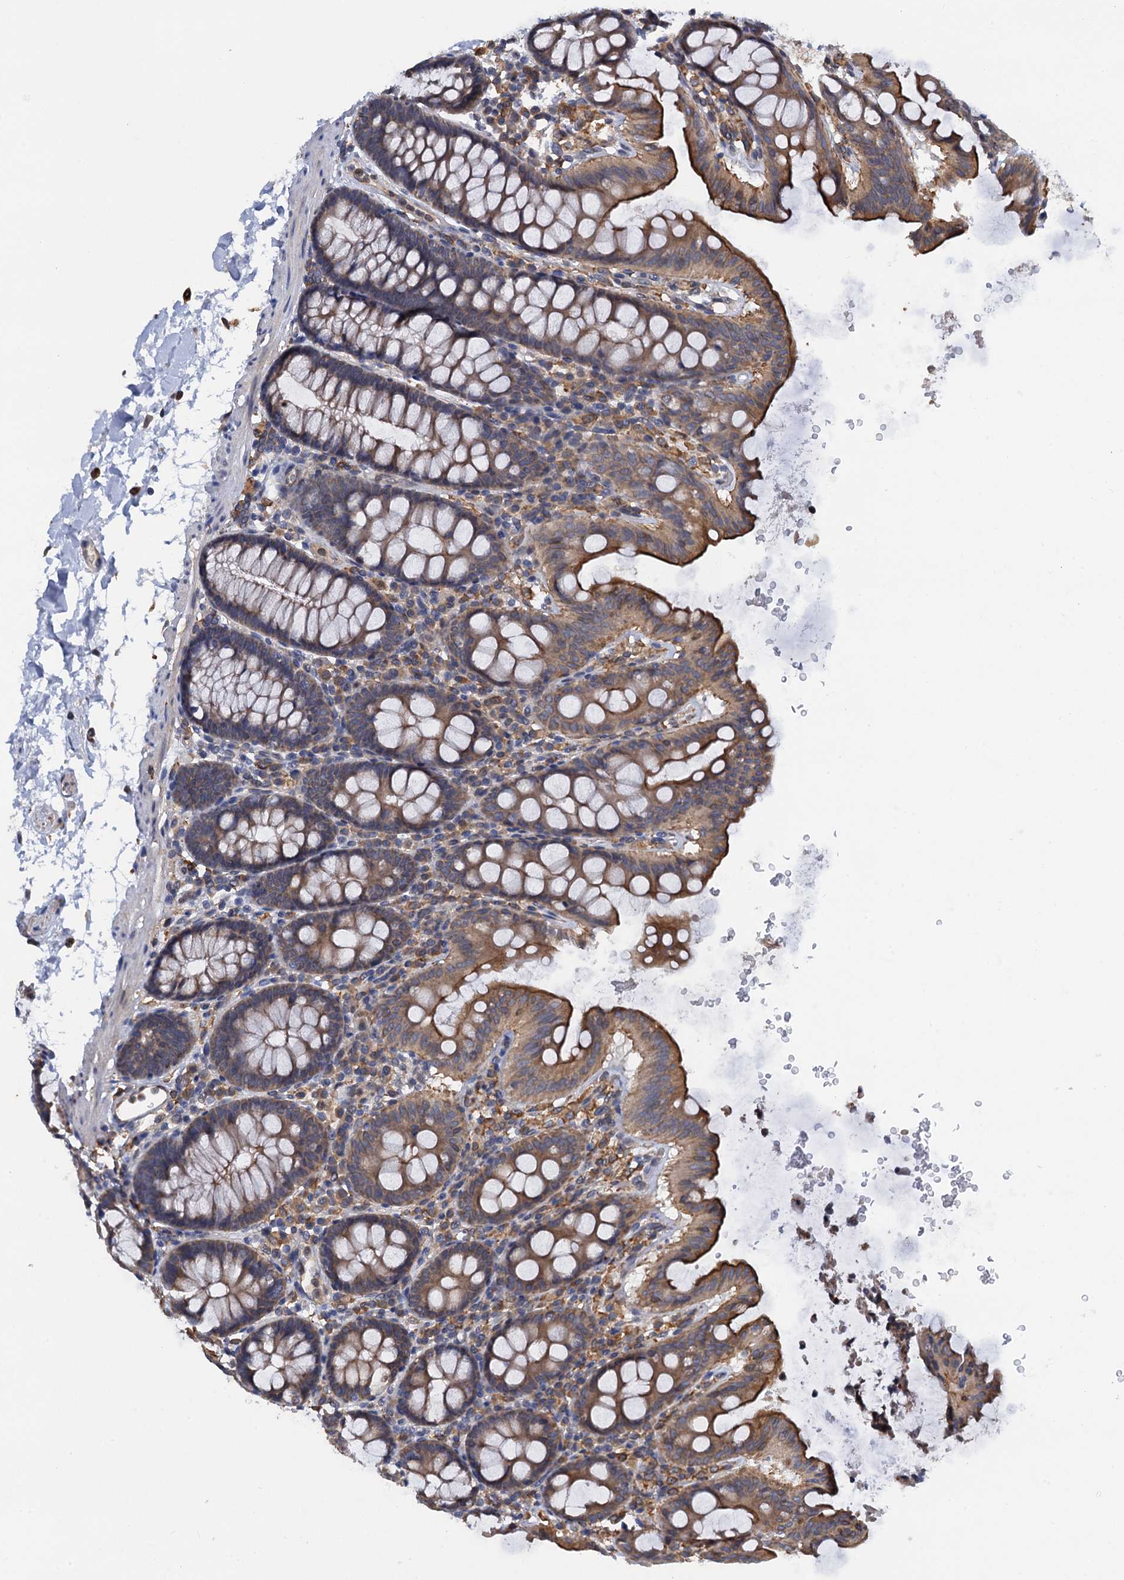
{"staining": {"intensity": "weak", "quantity": "25%-75%", "location": "cytoplasmic/membranous"}, "tissue": "colon", "cell_type": "Endothelial cells", "image_type": "normal", "snomed": [{"axis": "morphology", "description": "Normal tissue, NOS"}, {"axis": "topography", "description": "Colon"}], "caption": "Colon stained for a protein (brown) displays weak cytoplasmic/membranous positive expression in about 25%-75% of endothelial cells.", "gene": "ARMC5", "patient": {"sex": "male", "age": 75}}